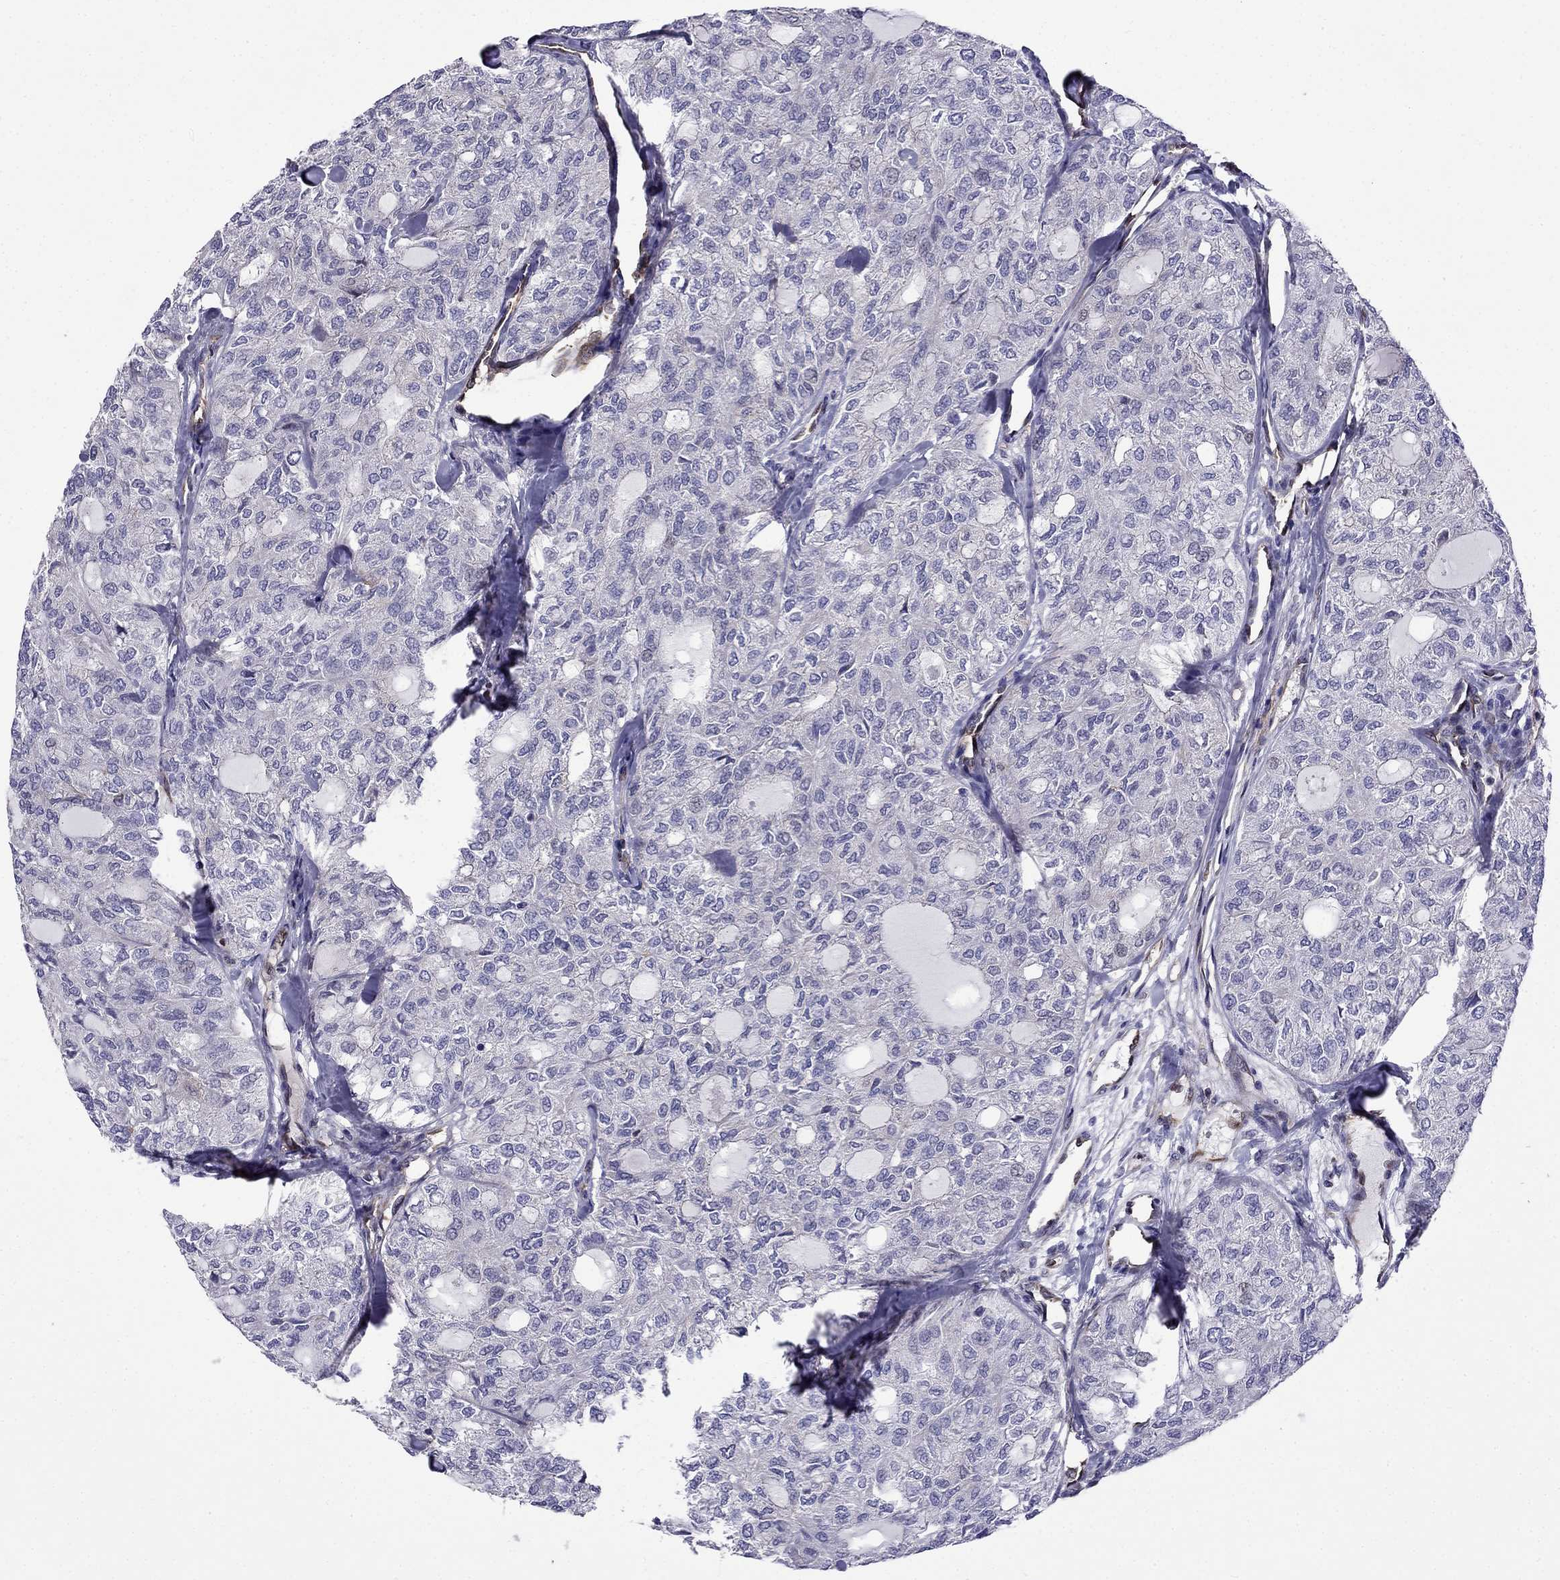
{"staining": {"intensity": "negative", "quantity": "none", "location": "none"}, "tissue": "thyroid cancer", "cell_type": "Tumor cells", "image_type": "cancer", "snomed": [{"axis": "morphology", "description": "Follicular adenoma carcinoma, NOS"}, {"axis": "topography", "description": "Thyroid gland"}], "caption": "A photomicrograph of thyroid cancer stained for a protein reveals no brown staining in tumor cells.", "gene": "GNAL", "patient": {"sex": "male", "age": 75}}